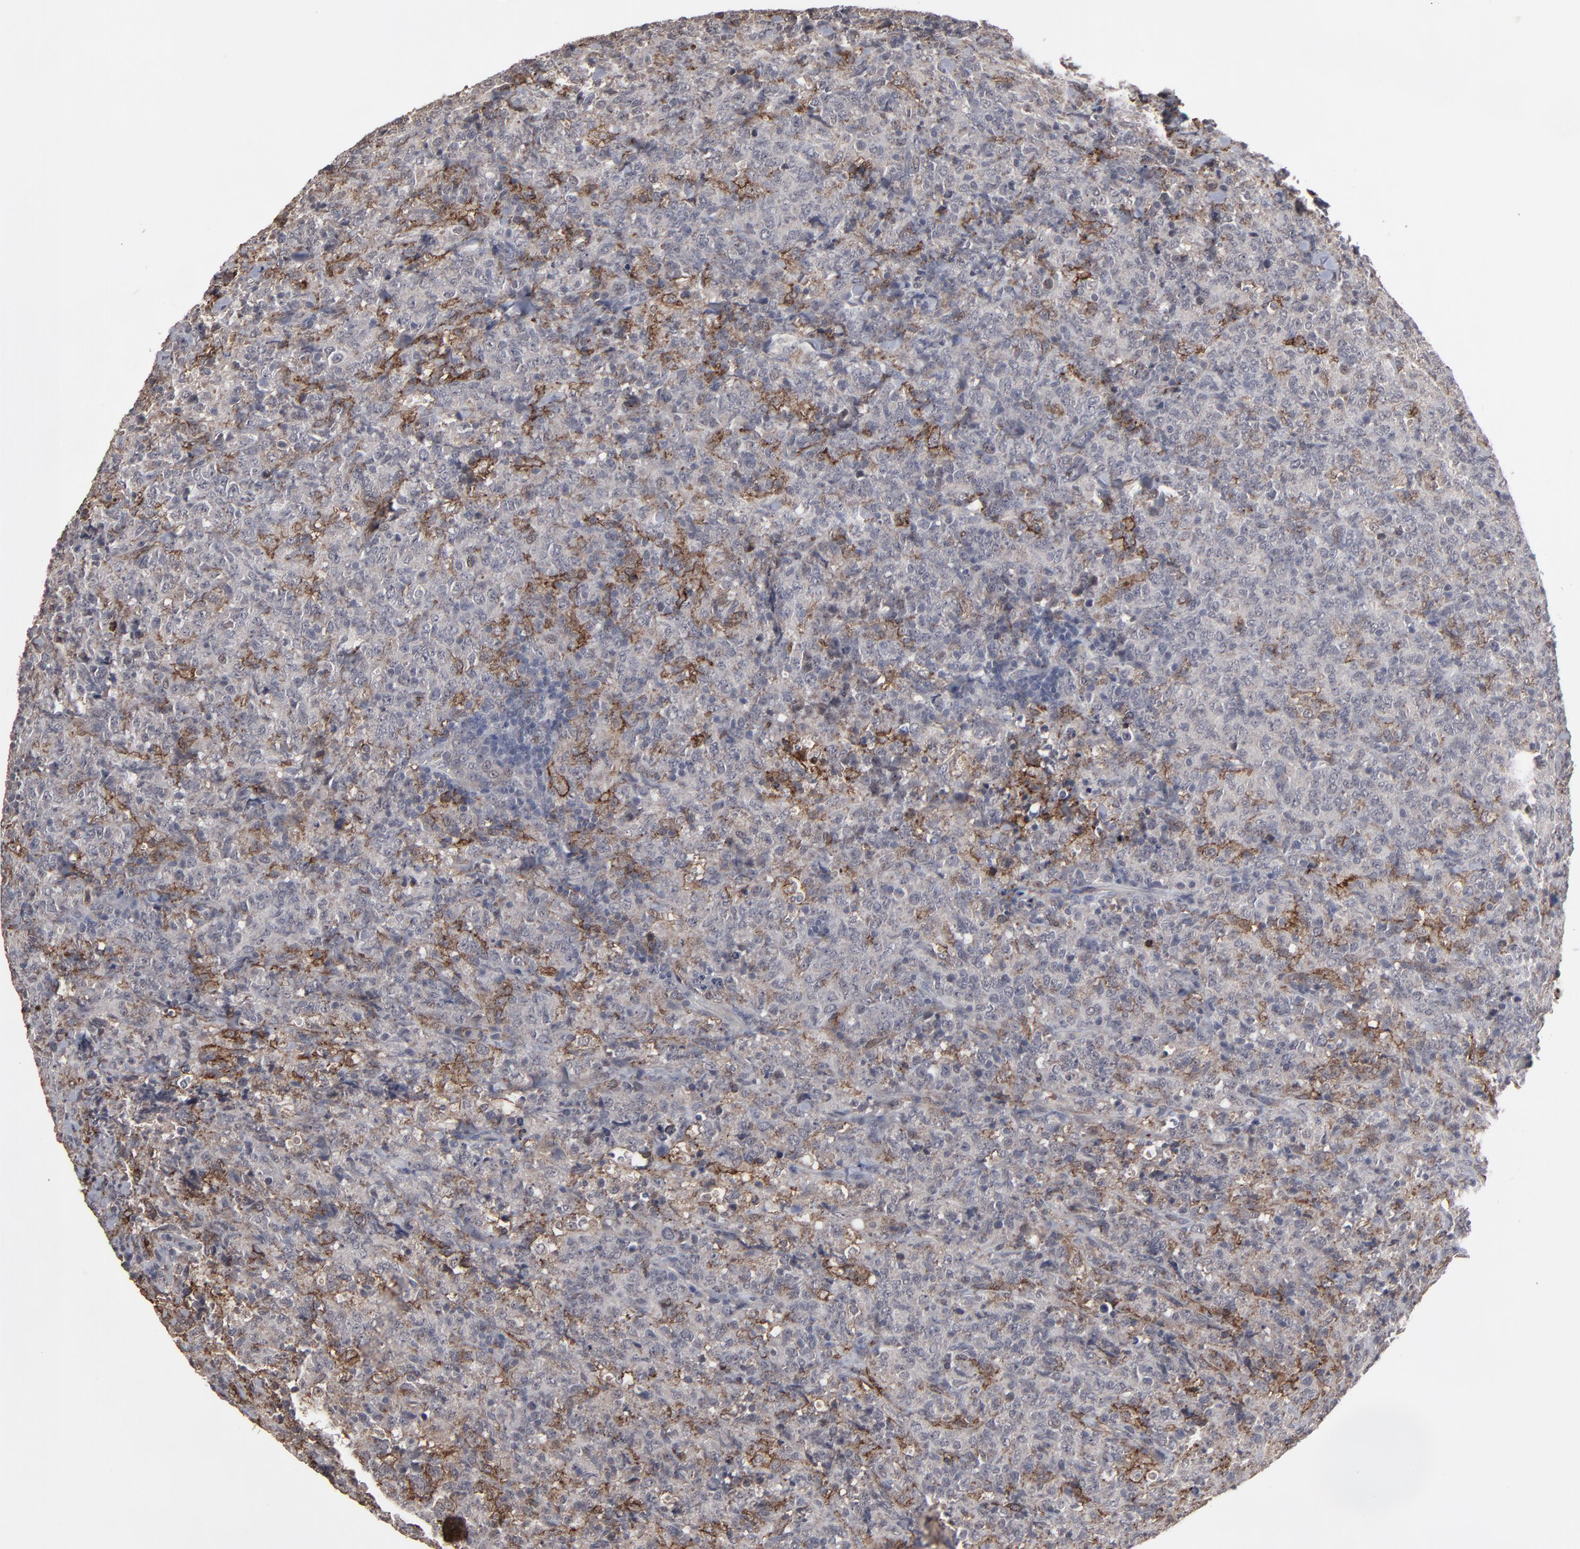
{"staining": {"intensity": "weak", "quantity": "<25%", "location": "cytoplasmic/membranous"}, "tissue": "lymphoma", "cell_type": "Tumor cells", "image_type": "cancer", "snomed": [{"axis": "morphology", "description": "Malignant lymphoma, non-Hodgkin's type, High grade"}, {"axis": "topography", "description": "Tonsil"}], "caption": "An image of high-grade malignant lymphoma, non-Hodgkin's type stained for a protein reveals no brown staining in tumor cells.", "gene": "SLC22A17", "patient": {"sex": "female", "age": 36}}